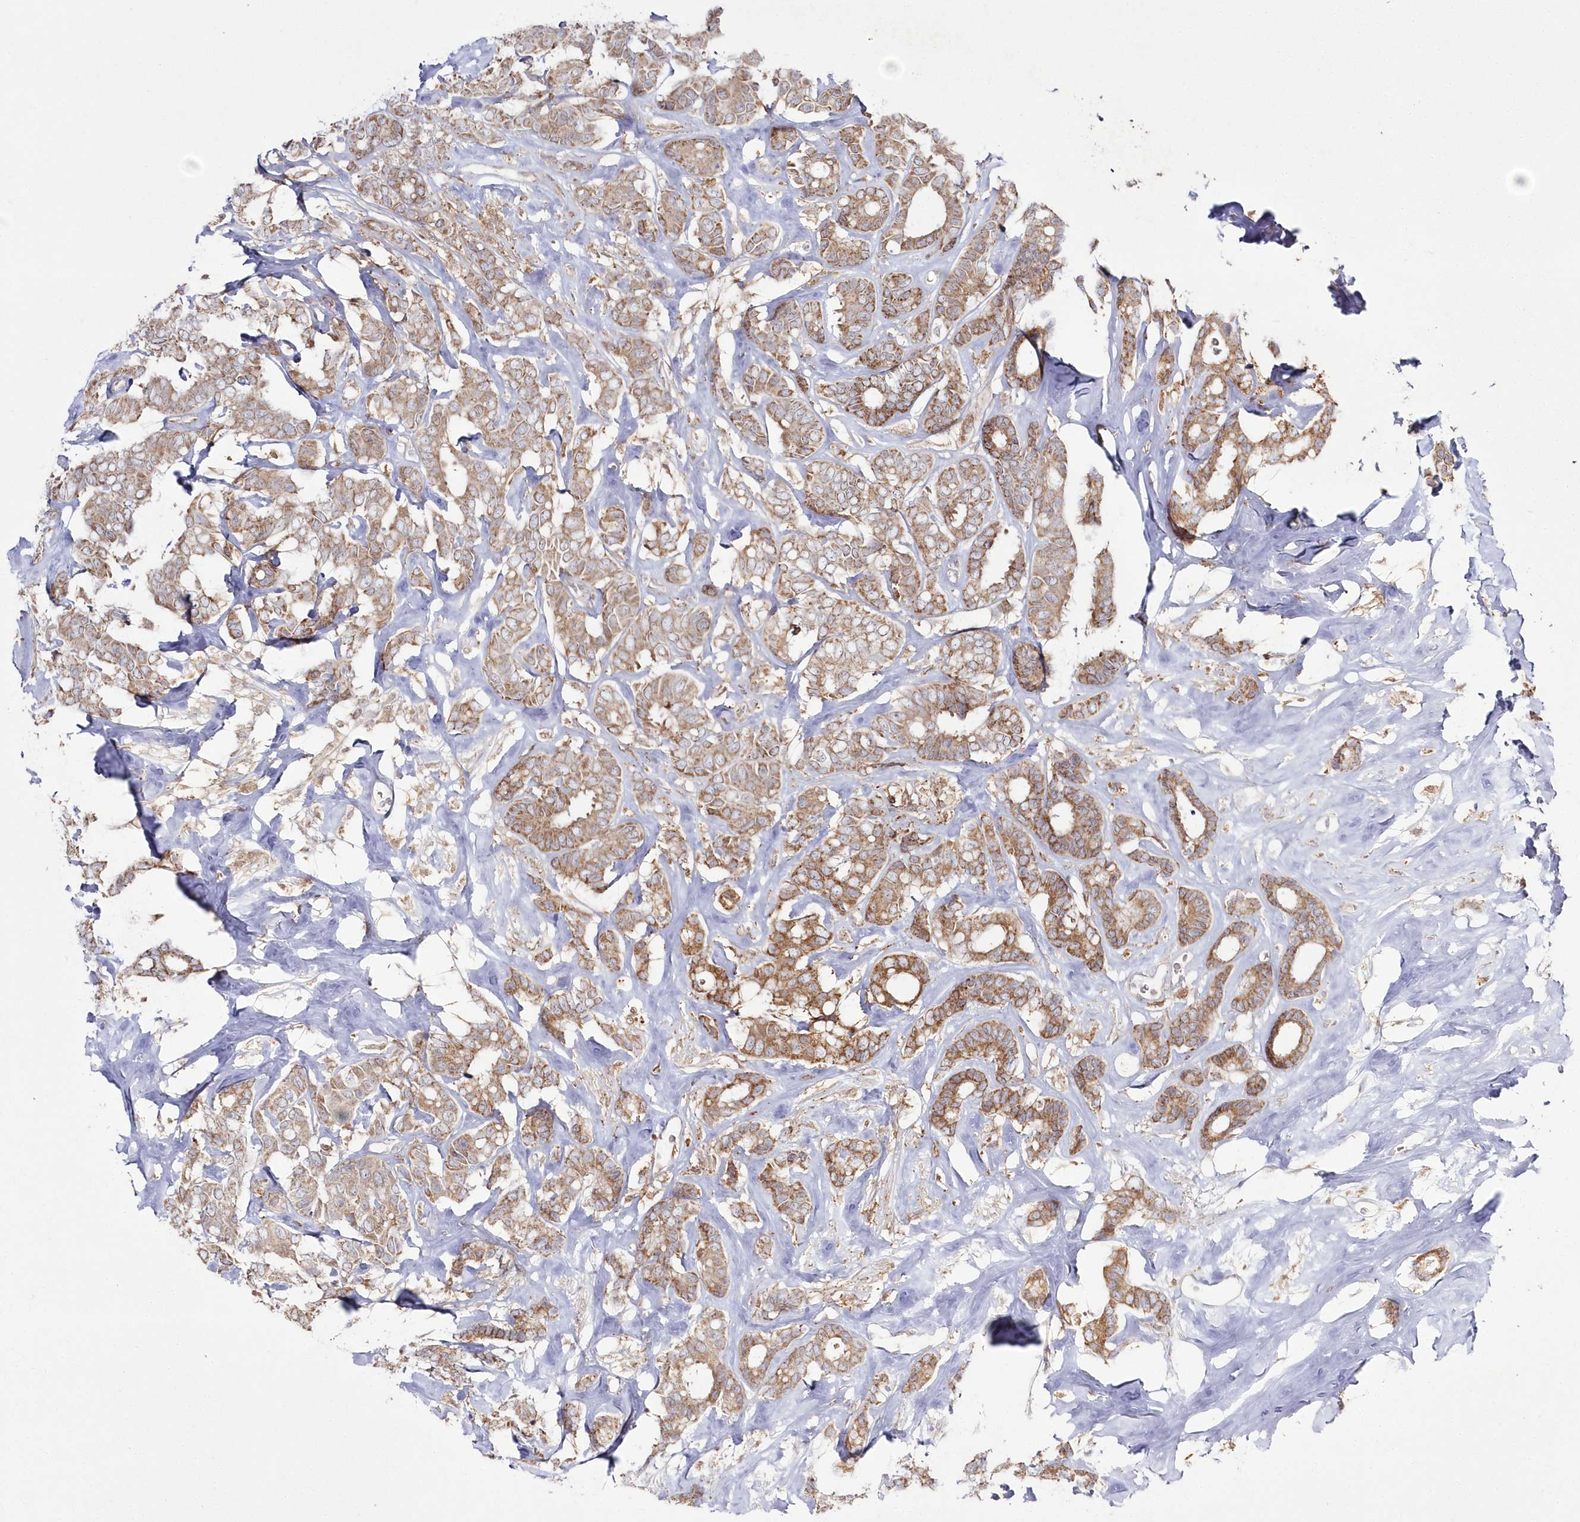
{"staining": {"intensity": "moderate", "quantity": ">75%", "location": "cytoplasmic/membranous"}, "tissue": "breast cancer", "cell_type": "Tumor cells", "image_type": "cancer", "snomed": [{"axis": "morphology", "description": "Duct carcinoma"}, {"axis": "topography", "description": "Breast"}], "caption": "Immunohistochemistry (IHC) micrograph of human breast cancer (invasive ductal carcinoma) stained for a protein (brown), which displays medium levels of moderate cytoplasmic/membranous positivity in about >75% of tumor cells.", "gene": "ARSB", "patient": {"sex": "female", "age": 87}}